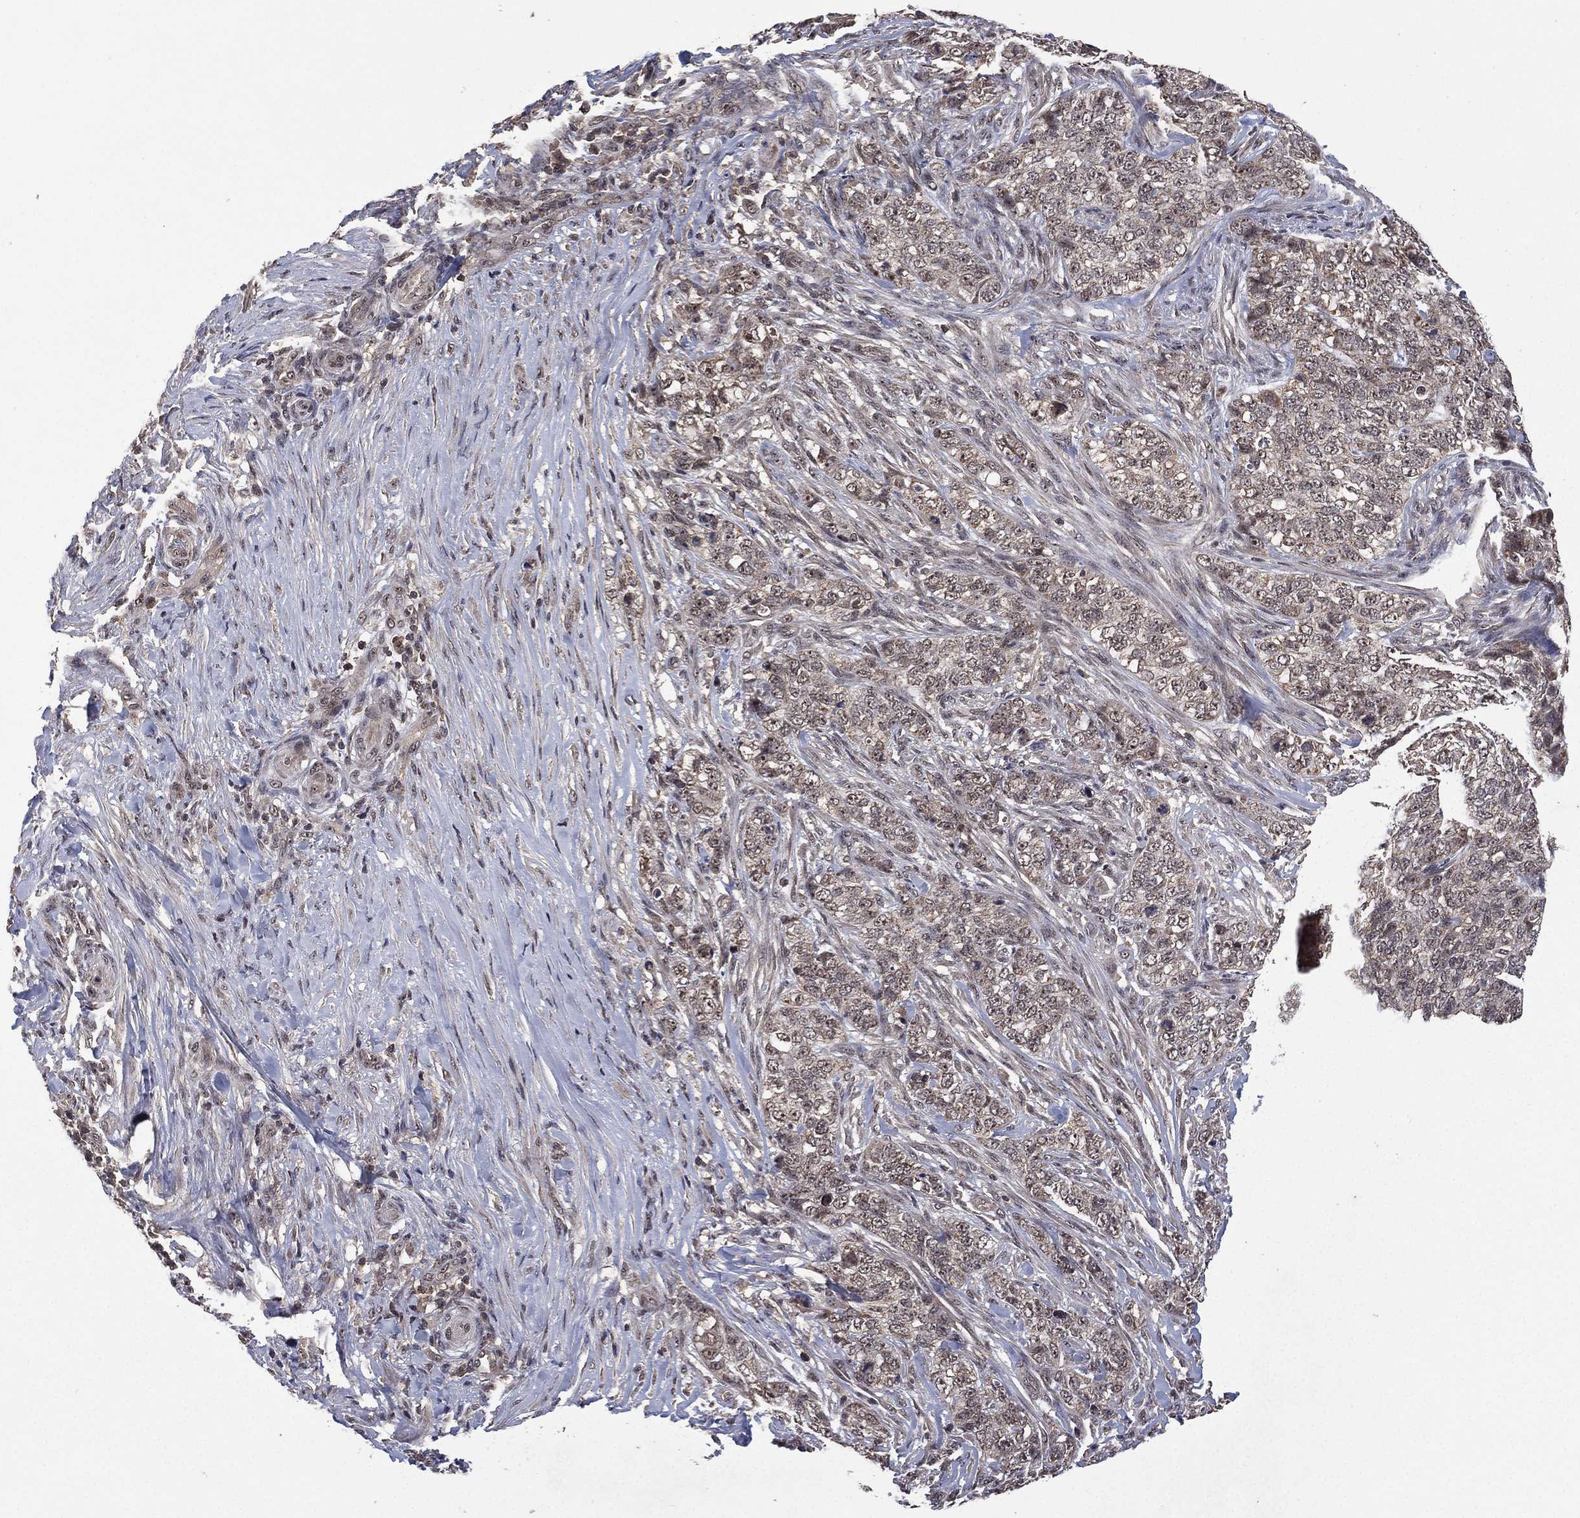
{"staining": {"intensity": "negative", "quantity": "none", "location": "none"}, "tissue": "skin cancer", "cell_type": "Tumor cells", "image_type": "cancer", "snomed": [{"axis": "morphology", "description": "Basal cell carcinoma"}, {"axis": "topography", "description": "Skin"}], "caption": "A high-resolution histopathology image shows IHC staining of skin cancer (basal cell carcinoma), which demonstrates no significant staining in tumor cells.", "gene": "NELFCD", "patient": {"sex": "female", "age": 69}}